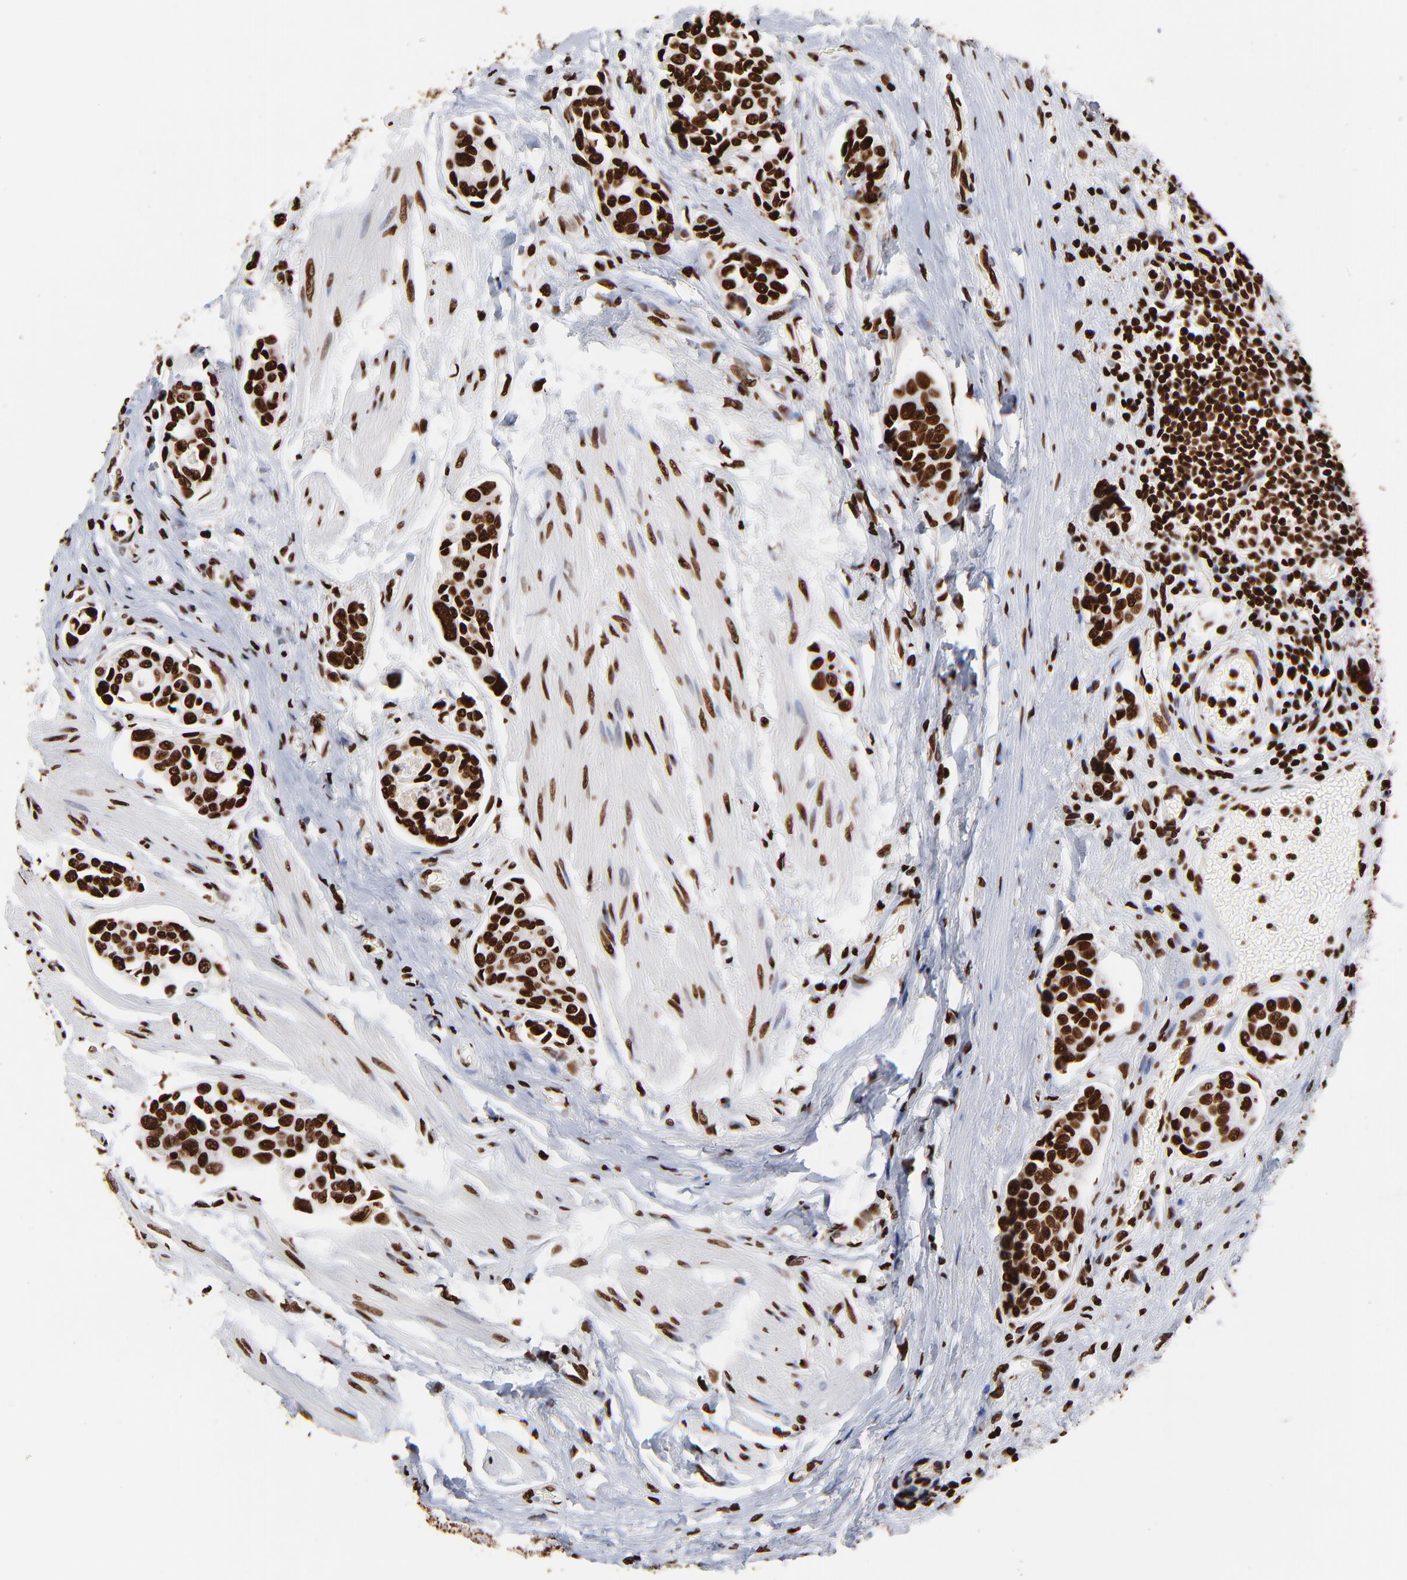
{"staining": {"intensity": "strong", "quantity": ">75%", "location": "nuclear"}, "tissue": "urothelial cancer", "cell_type": "Tumor cells", "image_type": "cancer", "snomed": [{"axis": "morphology", "description": "Urothelial carcinoma, High grade"}, {"axis": "topography", "description": "Urinary bladder"}], "caption": "Protein expression analysis of urothelial cancer reveals strong nuclear expression in approximately >75% of tumor cells.", "gene": "ZNF544", "patient": {"sex": "male", "age": 78}}